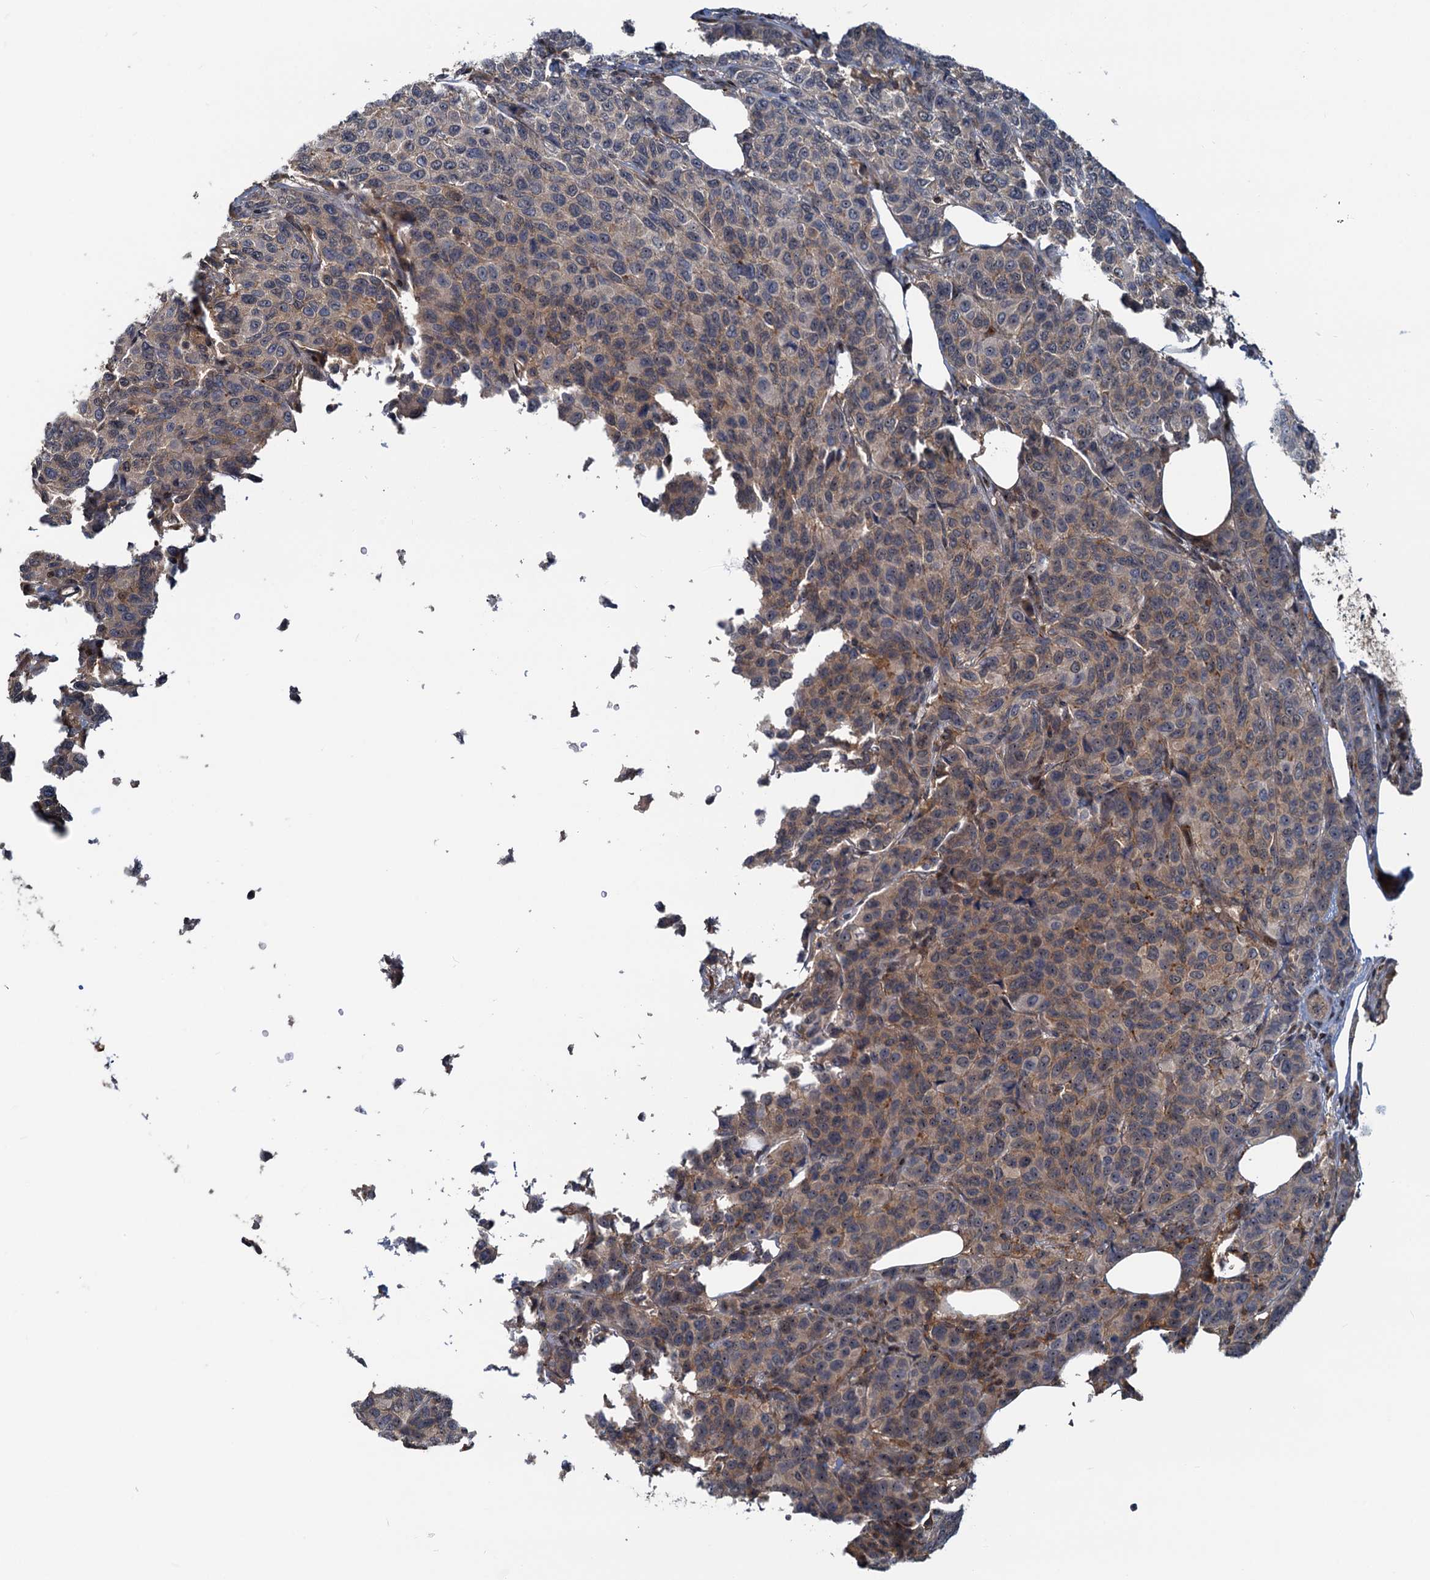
{"staining": {"intensity": "weak", "quantity": "25%-75%", "location": "cytoplasmic/membranous"}, "tissue": "breast cancer", "cell_type": "Tumor cells", "image_type": "cancer", "snomed": [{"axis": "morphology", "description": "Duct carcinoma"}, {"axis": "topography", "description": "Breast"}], "caption": "Immunohistochemical staining of human breast cancer (infiltrating ductal carcinoma) reveals weak cytoplasmic/membranous protein staining in approximately 25%-75% of tumor cells.", "gene": "TOLLIP", "patient": {"sex": "female", "age": 55}}